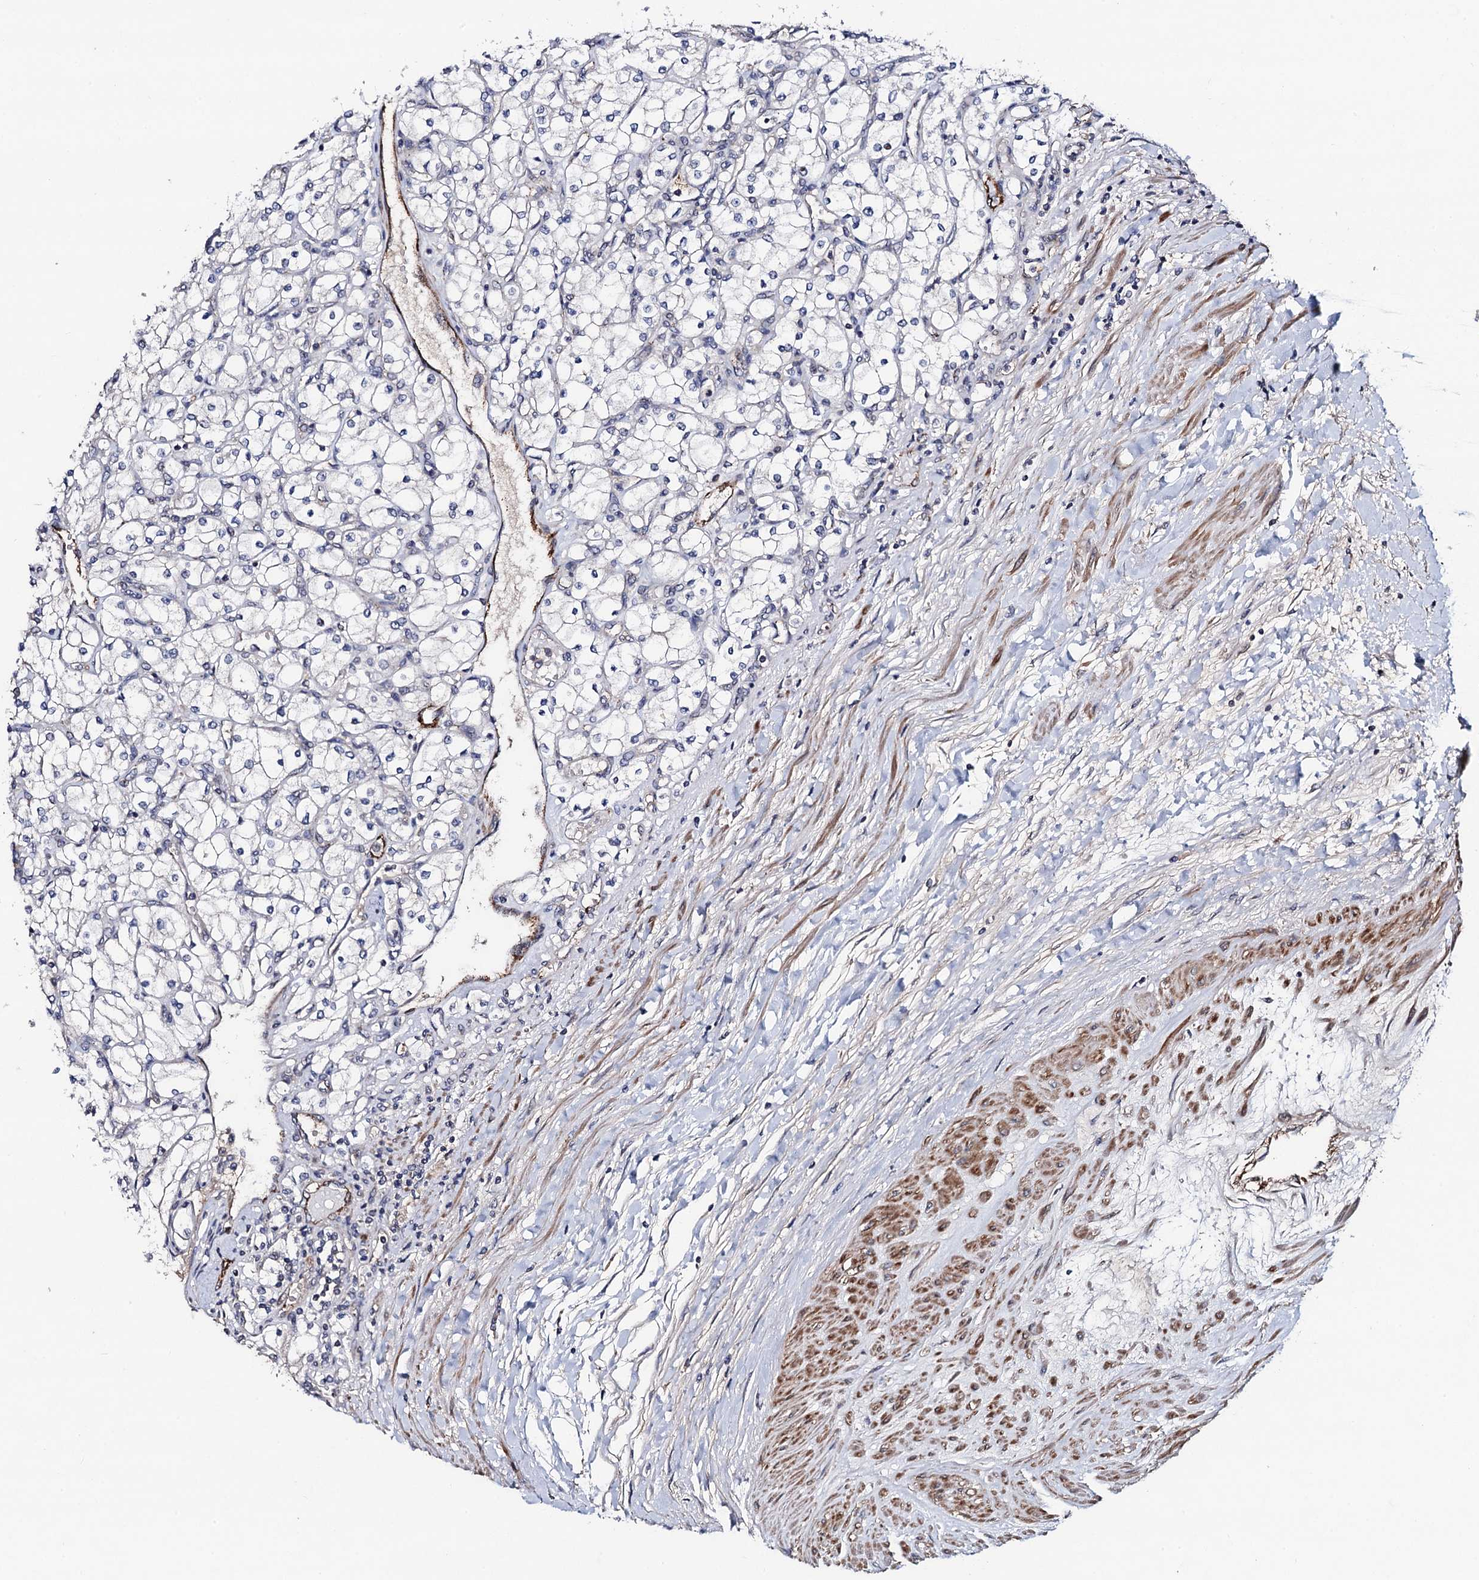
{"staining": {"intensity": "negative", "quantity": "none", "location": "none"}, "tissue": "renal cancer", "cell_type": "Tumor cells", "image_type": "cancer", "snomed": [{"axis": "morphology", "description": "Adenocarcinoma, NOS"}, {"axis": "topography", "description": "Kidney"}], "caption": "High power microscopy photomicrograph of an immunohistochemistry image of renal cancer (adenocarcinoma), revealing no significant positivity in tumor cells.", "gene": "PPTC7", "patient": {"sex": "male", "age": 80}}